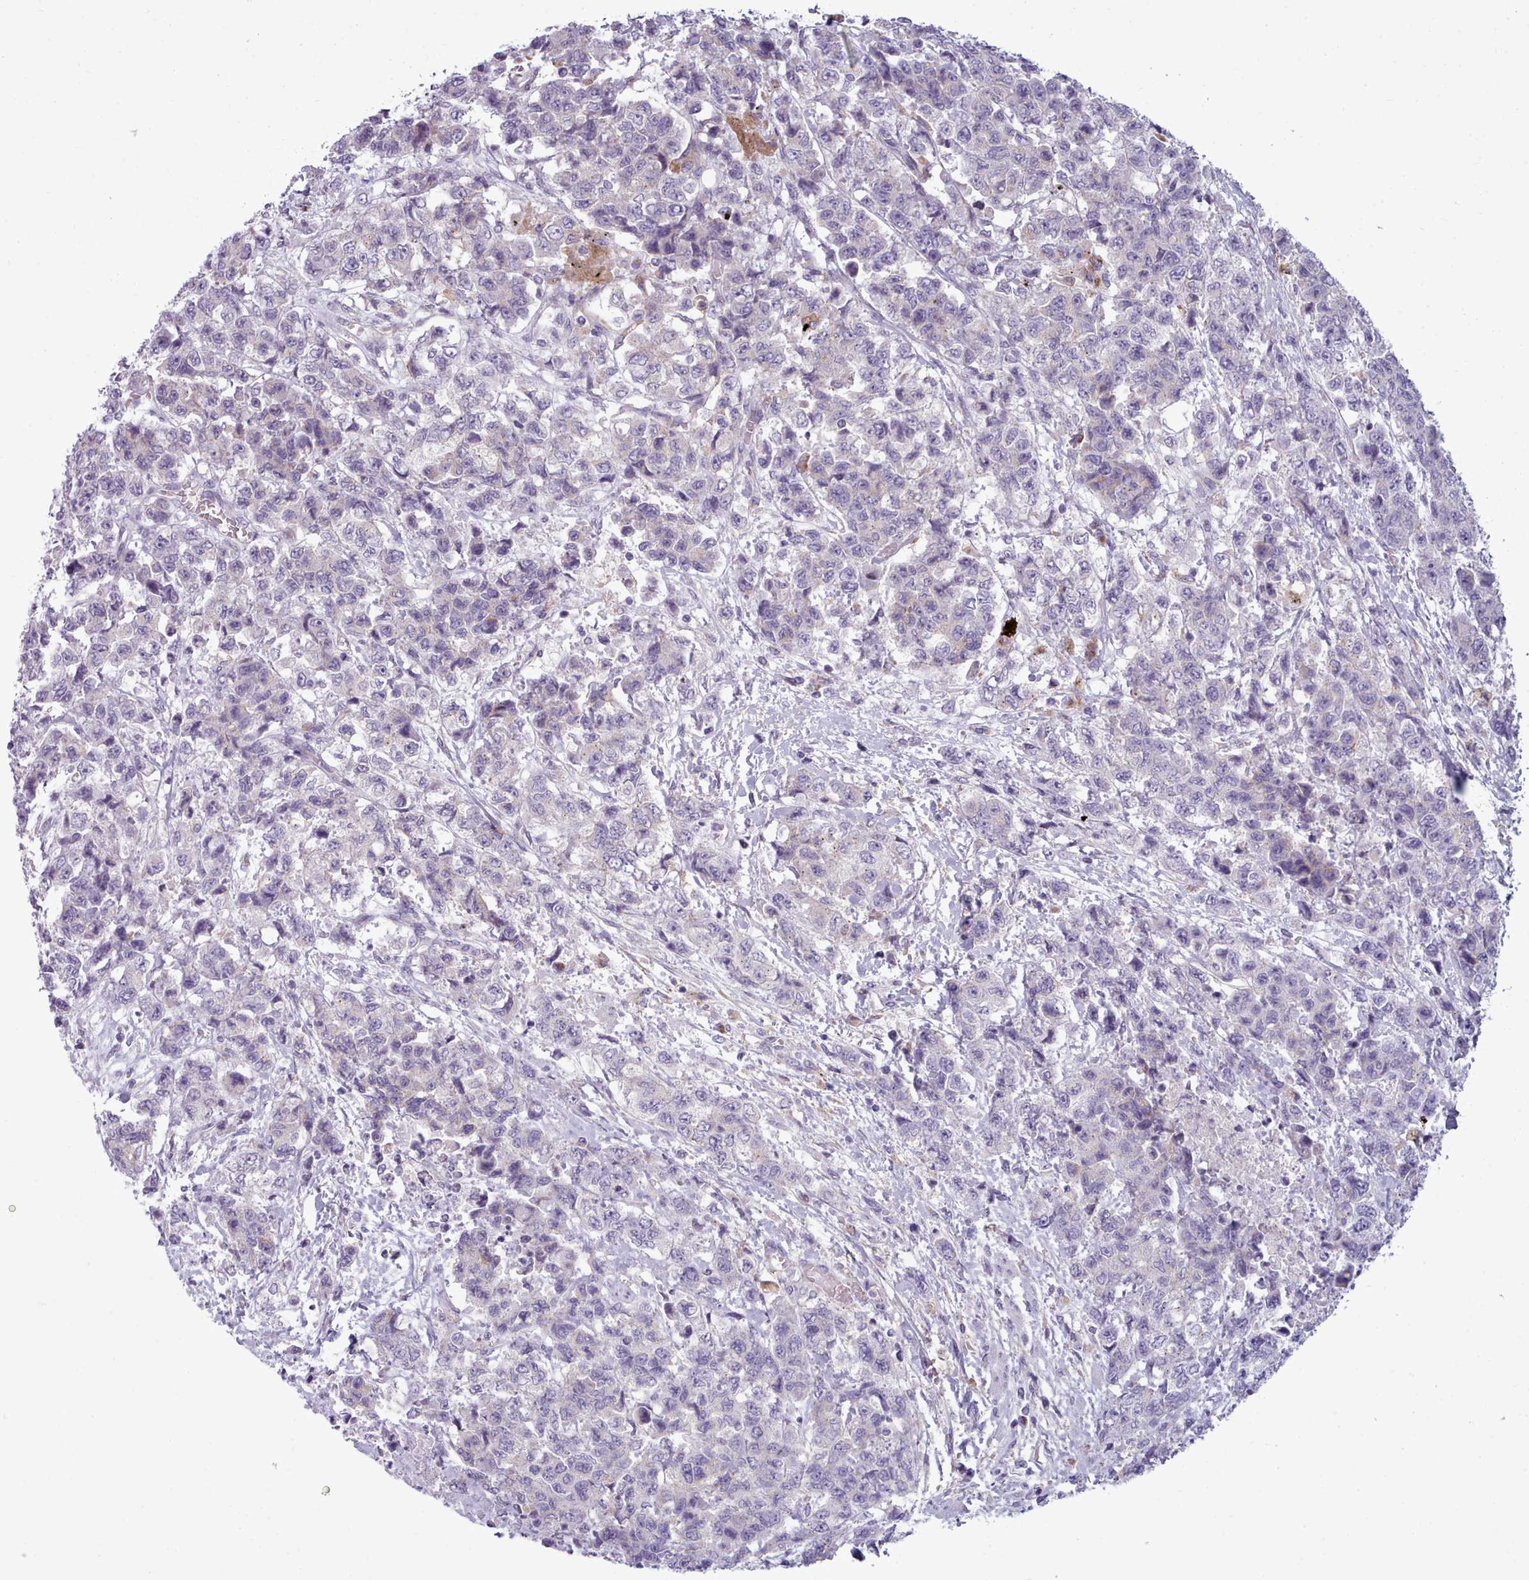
{"staining": {"intensity": "negative", "quantity": "none", "location": "none"}, "tissue": "urothelial cancer", "cell_type": "Tumor cells", "image_type": "cancer", "snomed": [{"axis": "morphology", "description": "Urothelial carcinoma, High grade"}, {"axis": "topography", "description": "Urinary bladder"}], "caption": "Protein analysis of urothelial cancer reveals no significant positivity in tumor cells.", "gene": "MYRFL", "patient": {"sex": "female", "age": 78}}